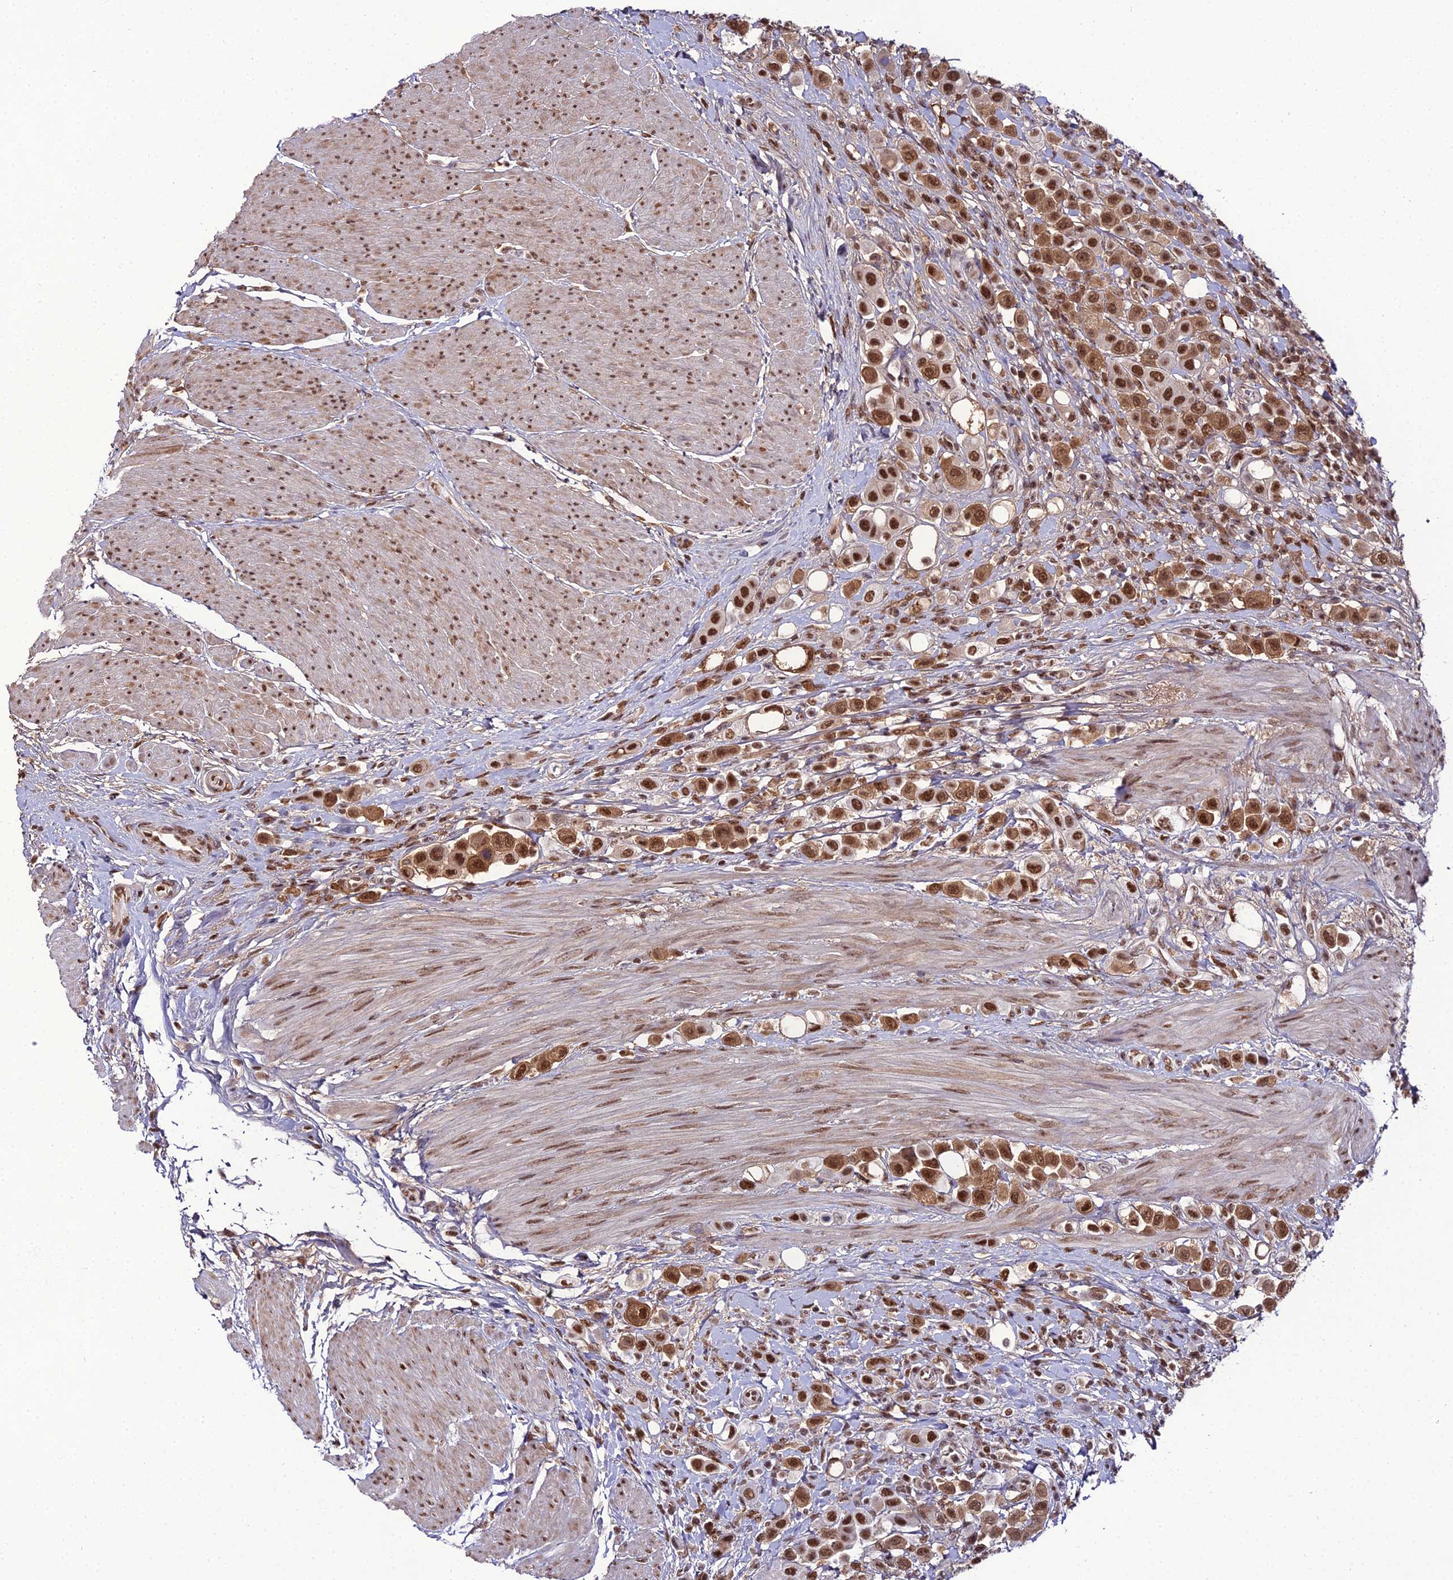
{"staining": {"intensity": "strong", "quantity": ">75%", "location": "cytoplasmic/membranous,nuclear"}, "tissue": "urothelial cancer", "cell_type": "Tumor cells", "image_type": "cancer", "snomed": [{"axis": "morphology", "description": "Urothelial carcinoma, High grade"}, {"axis": "topography", "description": "Urinary bladder"}], "caption": "About >75% of tumor cells in human urothelial cancer demonstrate strong cytoplasmic/membranous and nuclear protein expression as visualized by brown immunohistochemical staining.", "gene": "RBM12", "patient": {"sex": "male", "age": 50}}